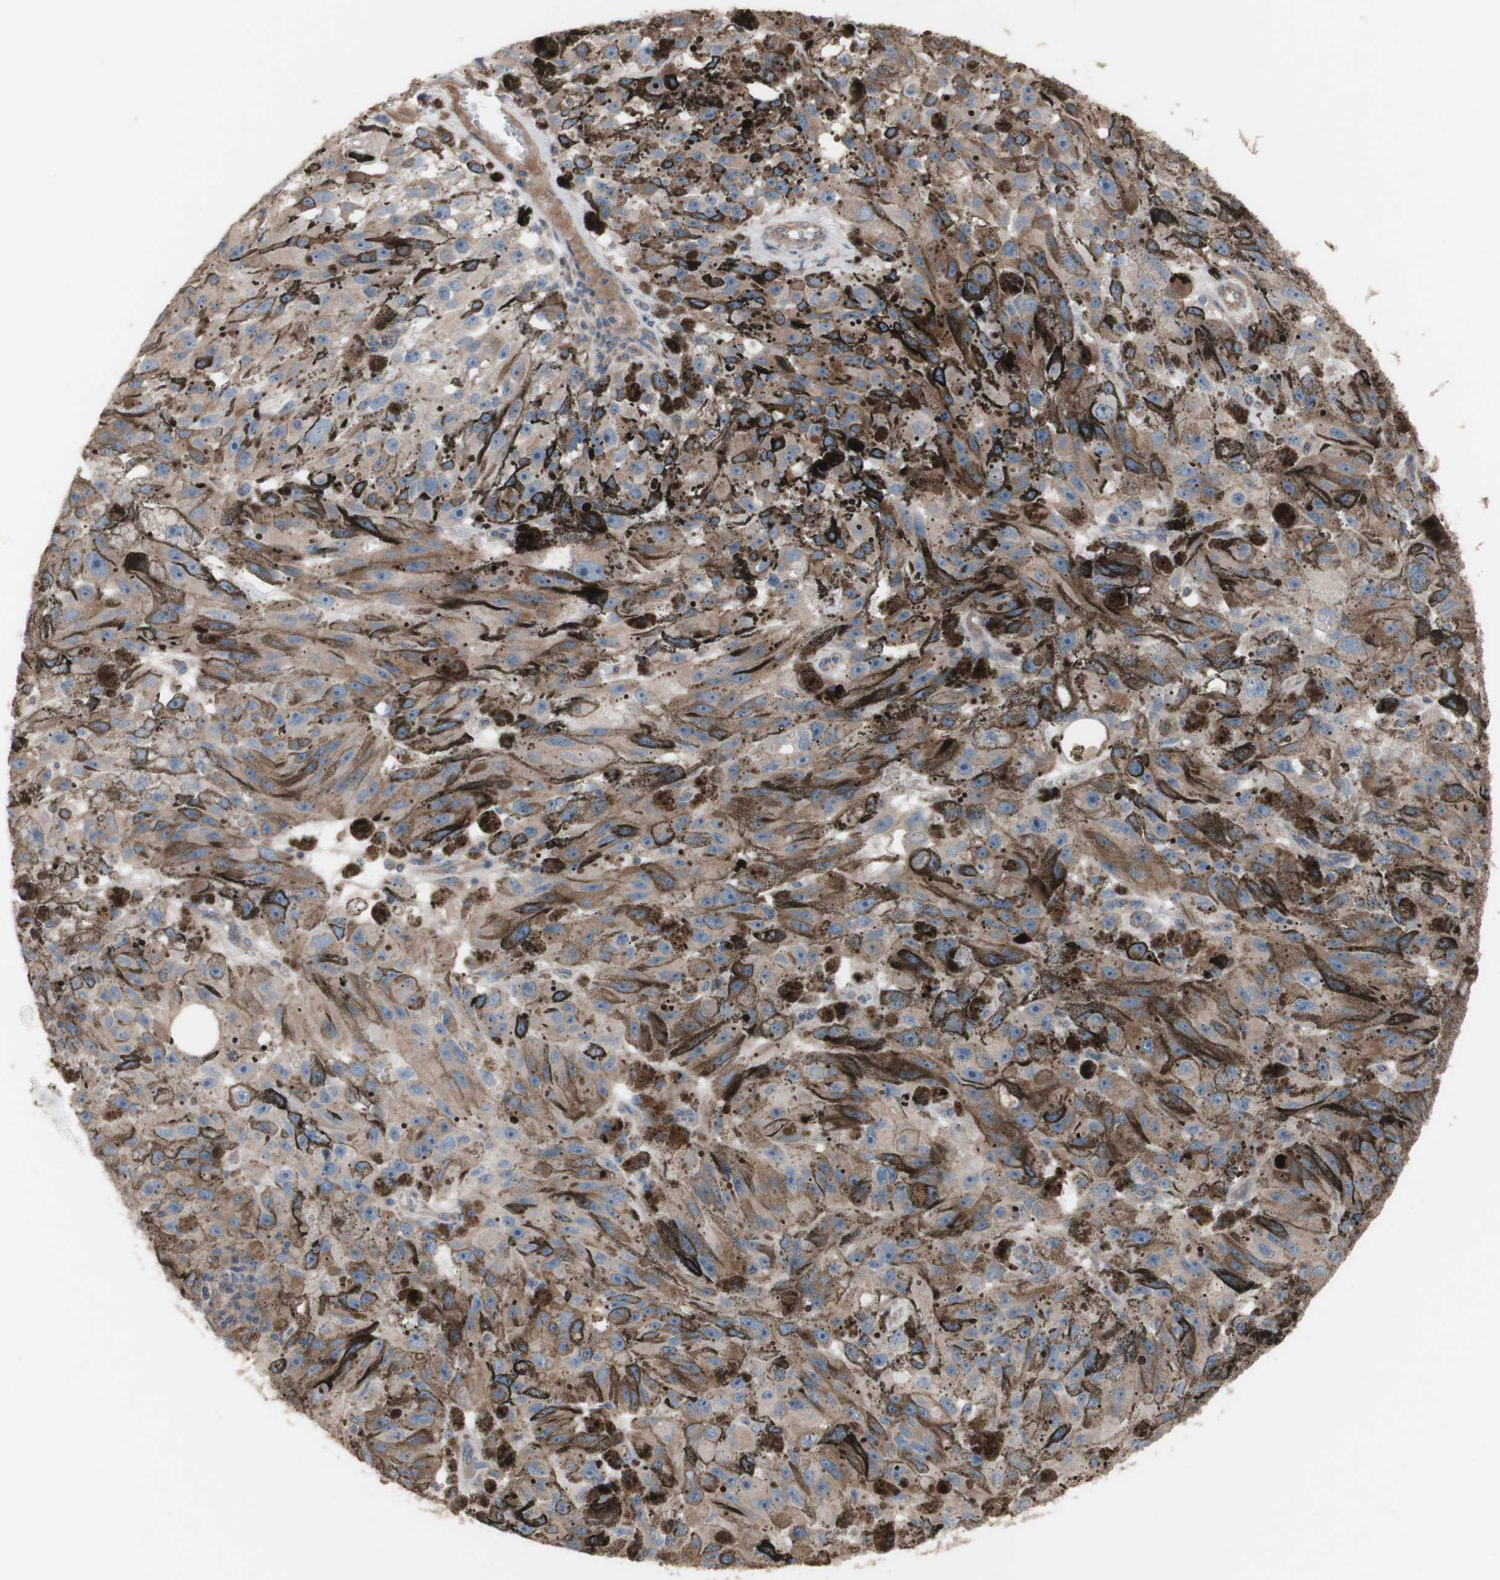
{"staining": {"intensity": "moderate", "quantity": ">75%", "location": "cytoplasmic/membranous"}, "tissue": "melanoma", "cell_type": "Tumor cells", "image_type": "cancer", "snomed": [{"axis": "morphology", "description": "Malignant melanoma, NOS"}, {"axis": "topography", "description": "Skin"}], "caption": "Melanoma was stained to show a protein in brown. There is medium levels of moderate cytoplasmic/membranous positivity in about >75% of tumor cells. (Brightfield microscopy of DAB IHC at high magnification).", "gene": "COPB1", "patient": {"sex": "female", "age": 104}}